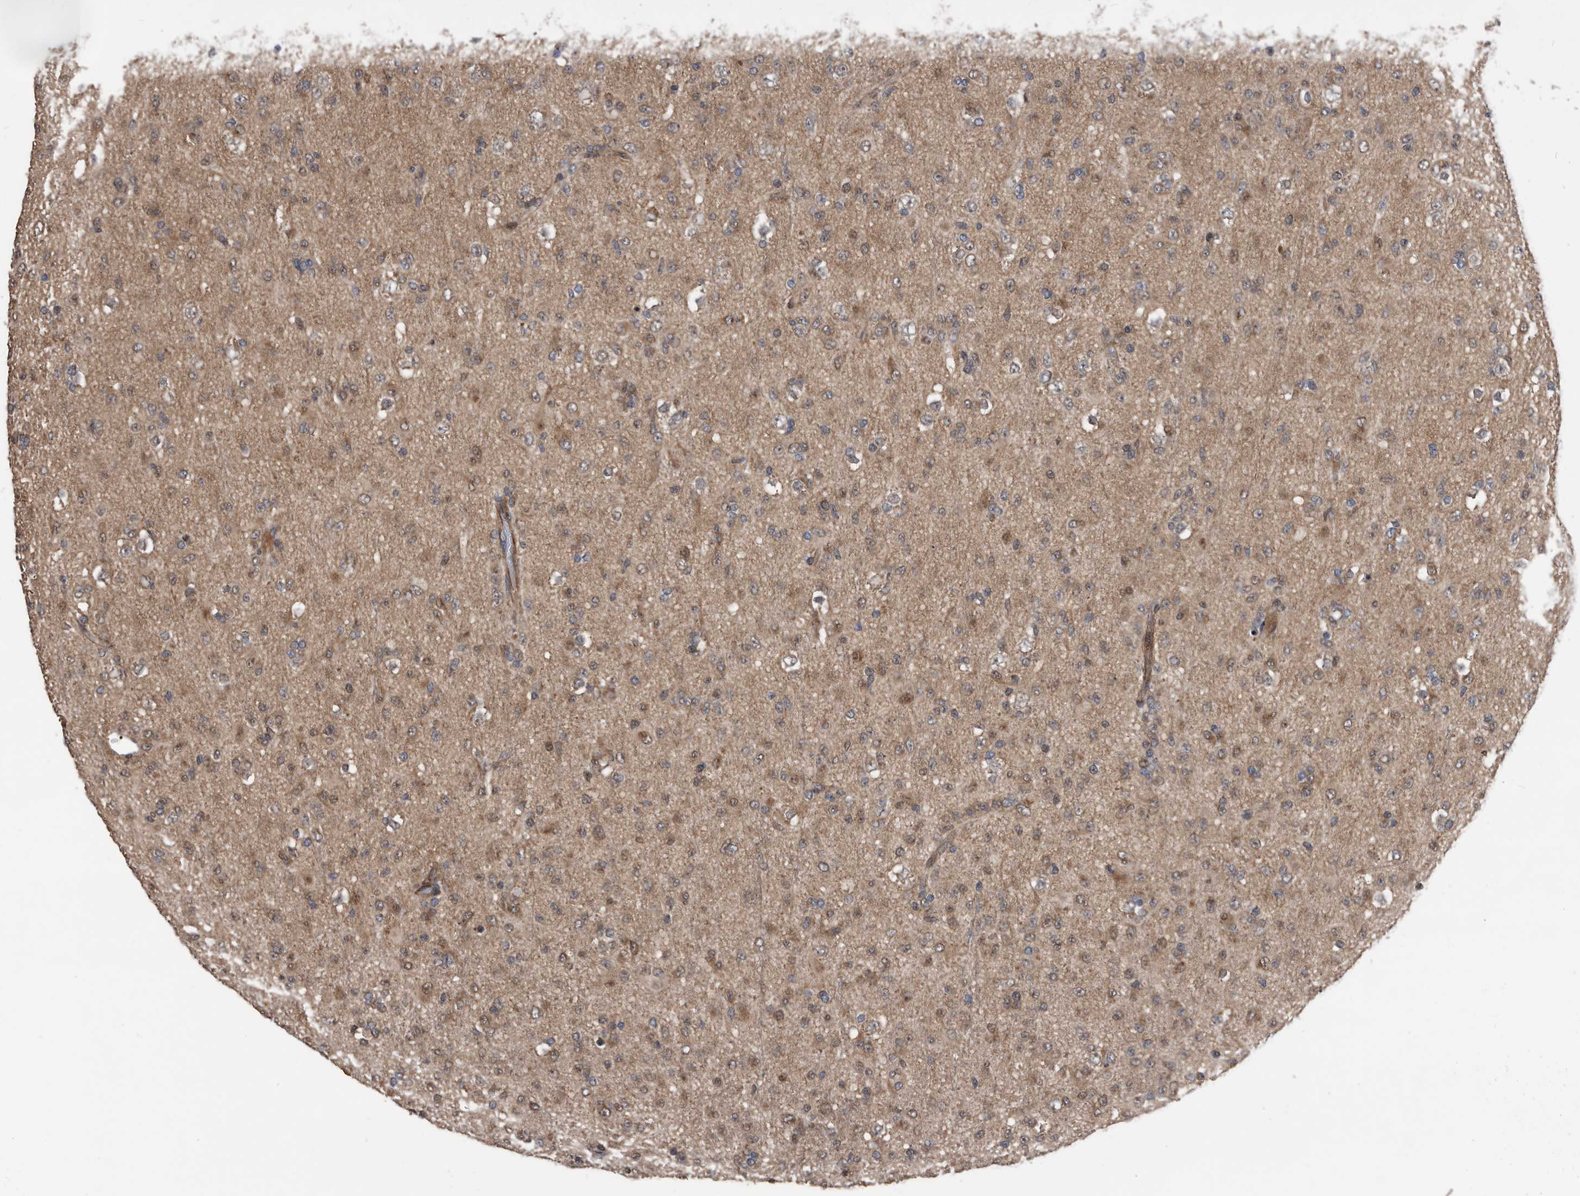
{"staining": {"intensity": "weak", "quantity": "<25%", "location": "cytoplasmic/membranous"}, "tissue": "glioma", "cell_type": "Tumor cells", "image_type": "cancer", "snomed": [{"axis": "morphology", "description": "Glioma, malignant, Low grade"}, {"axis": "topography", "description": "Brain"}], "caption": "An image of human malignant low-grade glioma is negative for staining in tumor cells.", "gene": "SERINC2", "patient": {"sex": "male", "age": 65}}